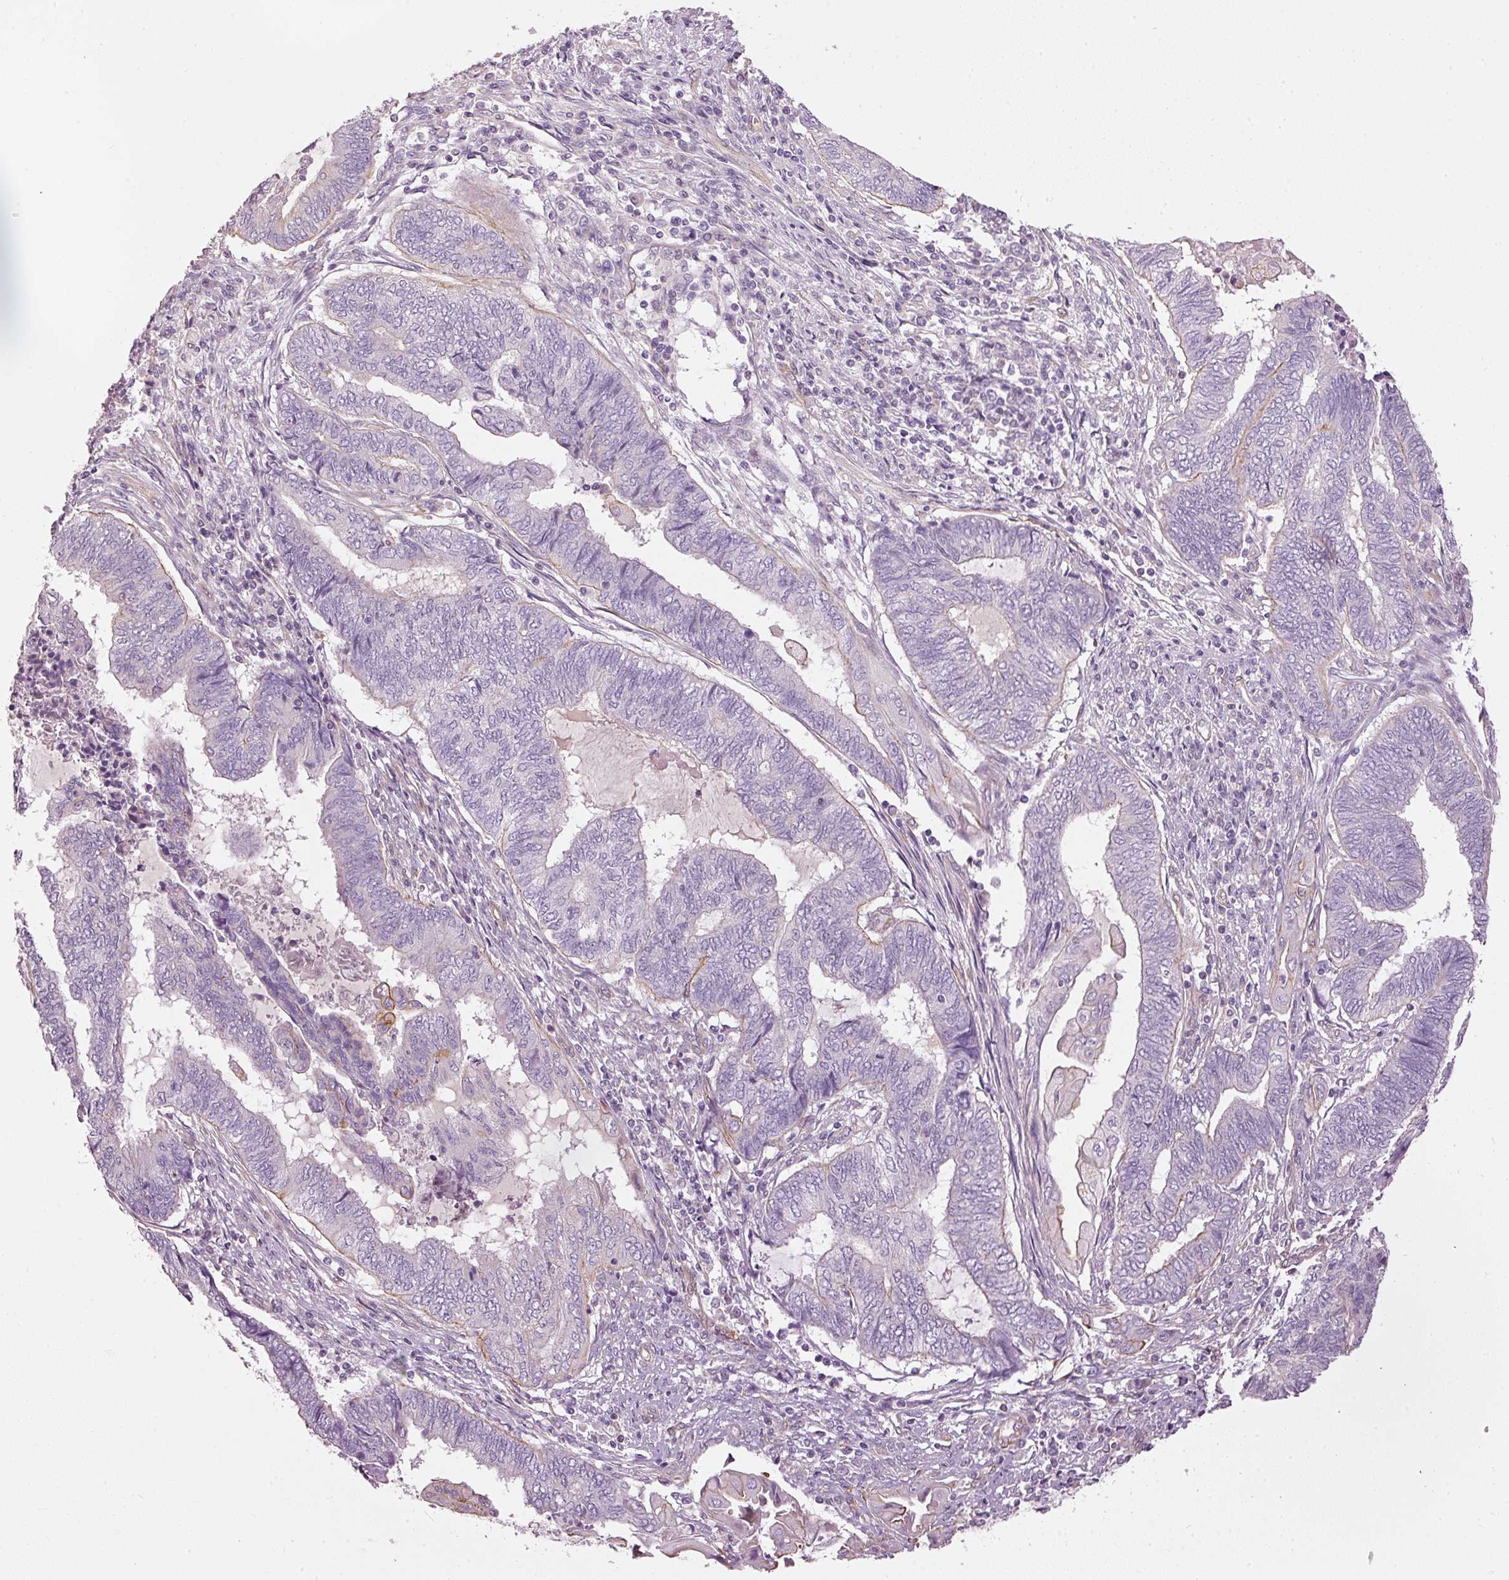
{"staining": {"intensity": "negative", "quantity": "none", "location": "none"}, "tissue": "endometrial cancer", "cell_type": "Tumor cells", "image_type": "cancer", "snomed": [{"axis": "morphology", "description": "Adenocarcinoma, NOS"}, {"axis": "topography", "description": "Uterus"}, {"axis": "topography", "description": "Endometrium"}], "caption": "Tumor cells are negative for protein expression in human endometrial cancer (adenocarcinoma).", "gene": "OSR2", "patient": {"sex": "female", "age": 70}}